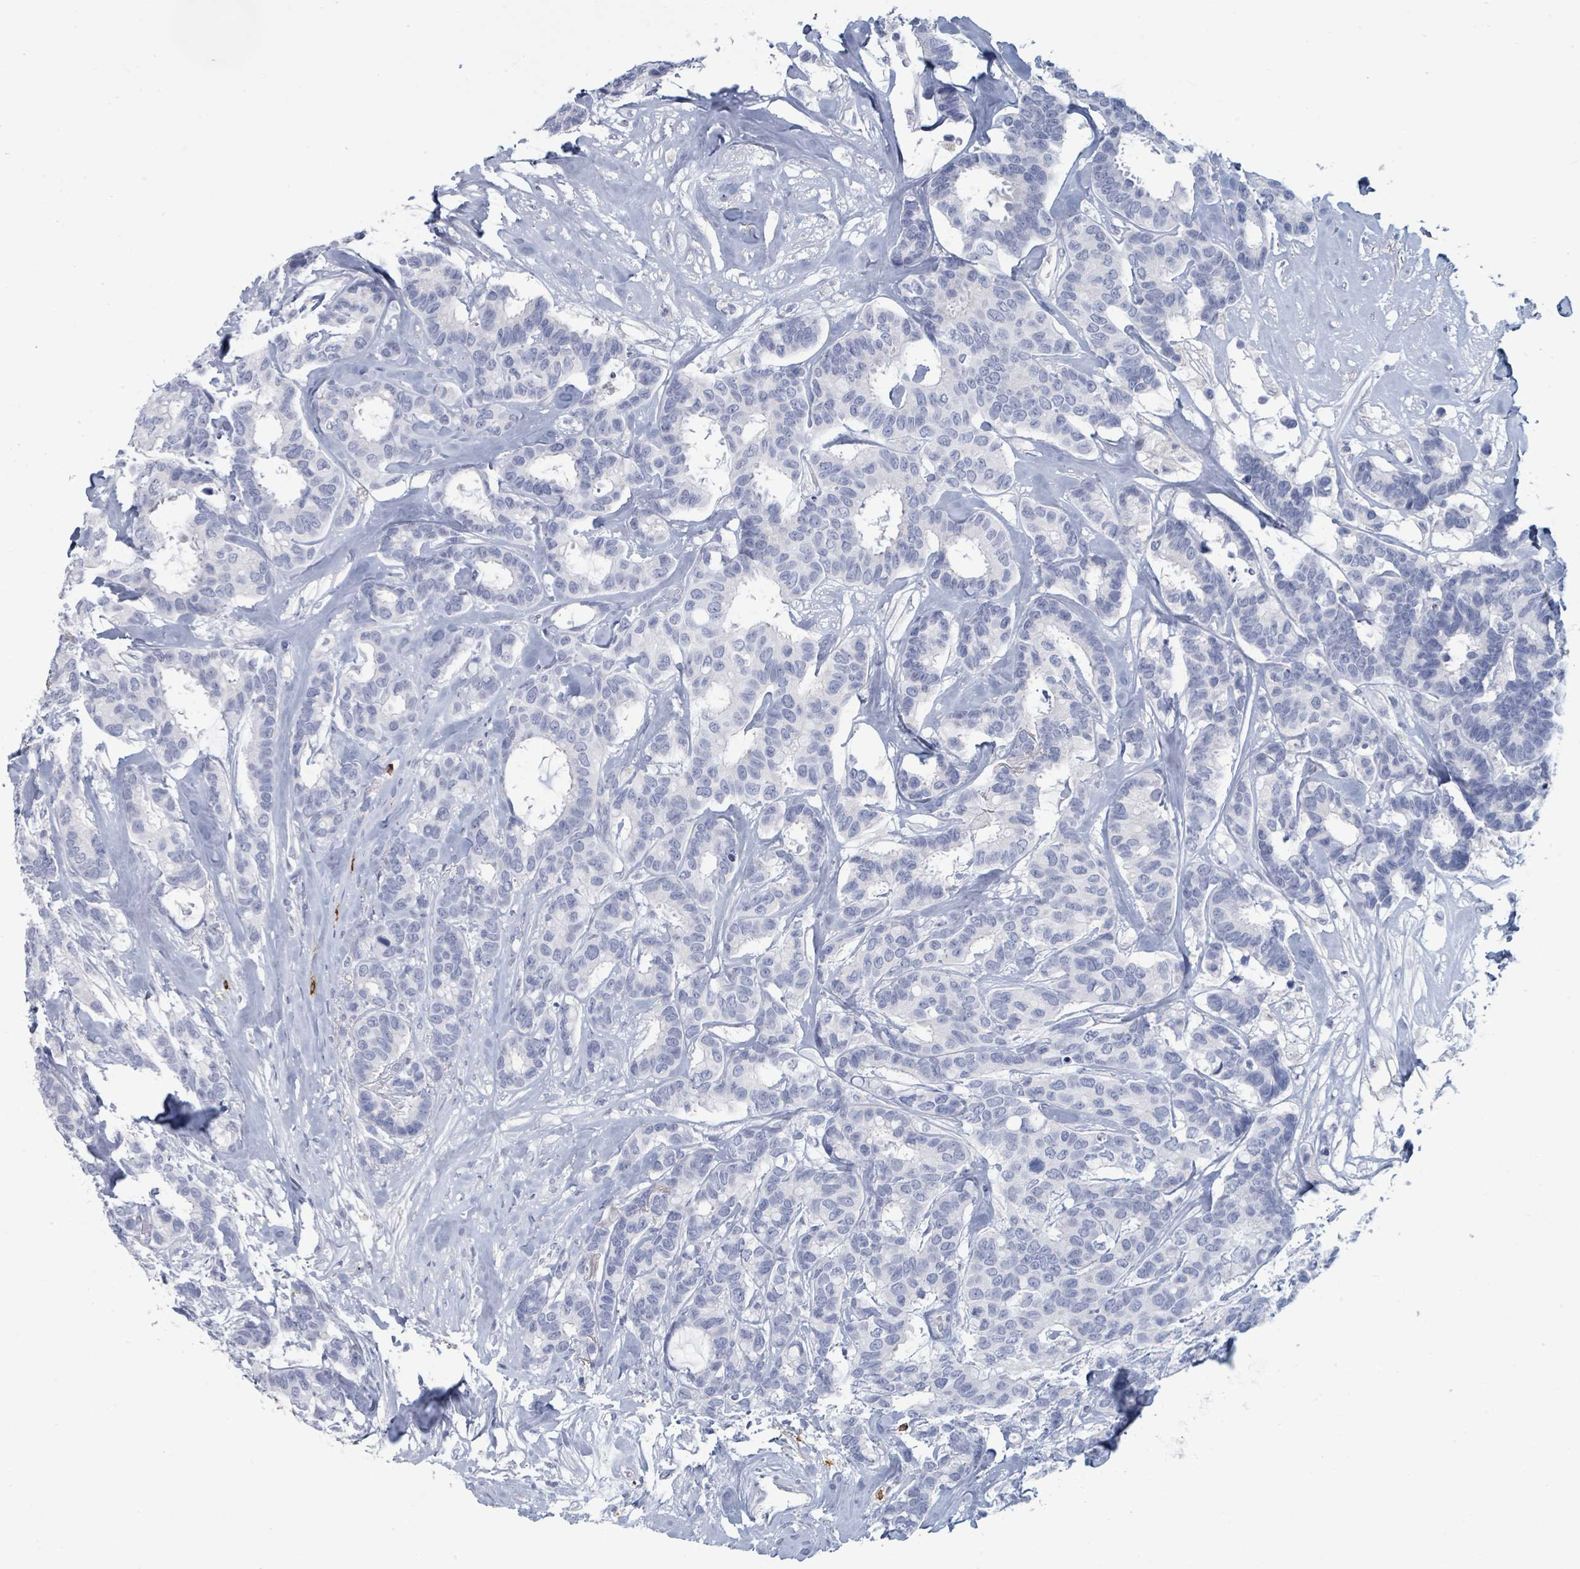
{"staining": {"intensity": "negative", "quantity": "none", "location": "none"}, "tissue": "breast cancer", "cell_type": "Tumor cells", "image_type": "cancer", "snomed": [{"axis": "morphology", "description": "Duct carcinoma"}, {"axis": "topography", "description": "Breast"}], "caption": "DAB (3,3'-diaminobenzidine) immunohistochemical staining of invasive ductal carcinoma (breast) exhibits no significant positivity in tumor cells. (DAB (3,3'-diaminobenzidine) IHC with hematoxylin counter stain).", "gene": "VPS13D", "patient": {"sex": "female", "age": 87}}